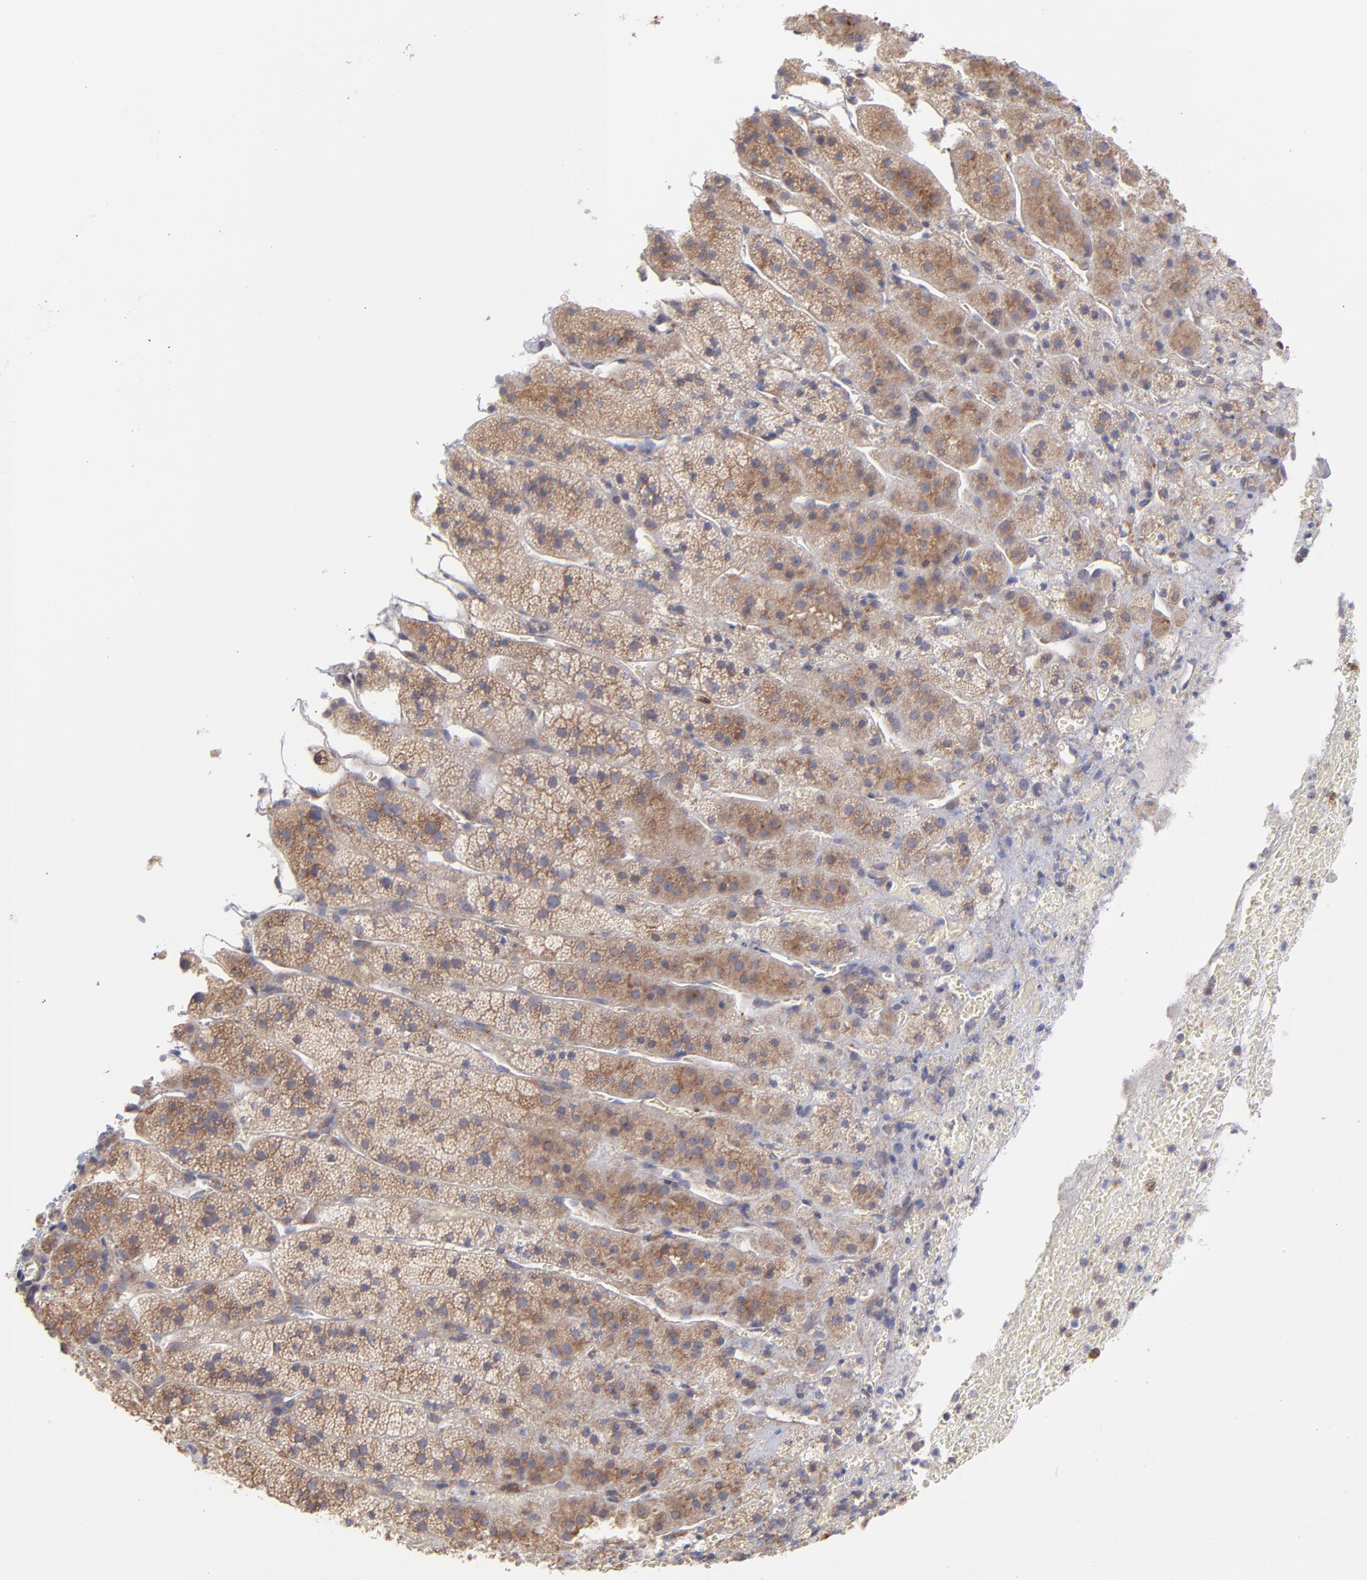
{"staining": {"intensity": "moderate", "quantity": "25%-75%", "location": "cytoplasmic/membranous"}, "tissue": "adrenal gland", "cell_type": "Glandular cells", "image_type": "normal", "snomed": [{"axis": "morphology", "description": "Normal tissue, NOS"}, {"axis": "topography", "description": "Adrenal gland"}], "caption": "Immunohistochemistry (DAB (3,3'-diaminobenzidine)) staining of normal human adrenal gland exhibits moderate cytoplasmic/membranous protein staining in approximately 25%-75% of glandular cells.", "gene": "RPLP0", "patient": {"sex": "female", "age": 44}}